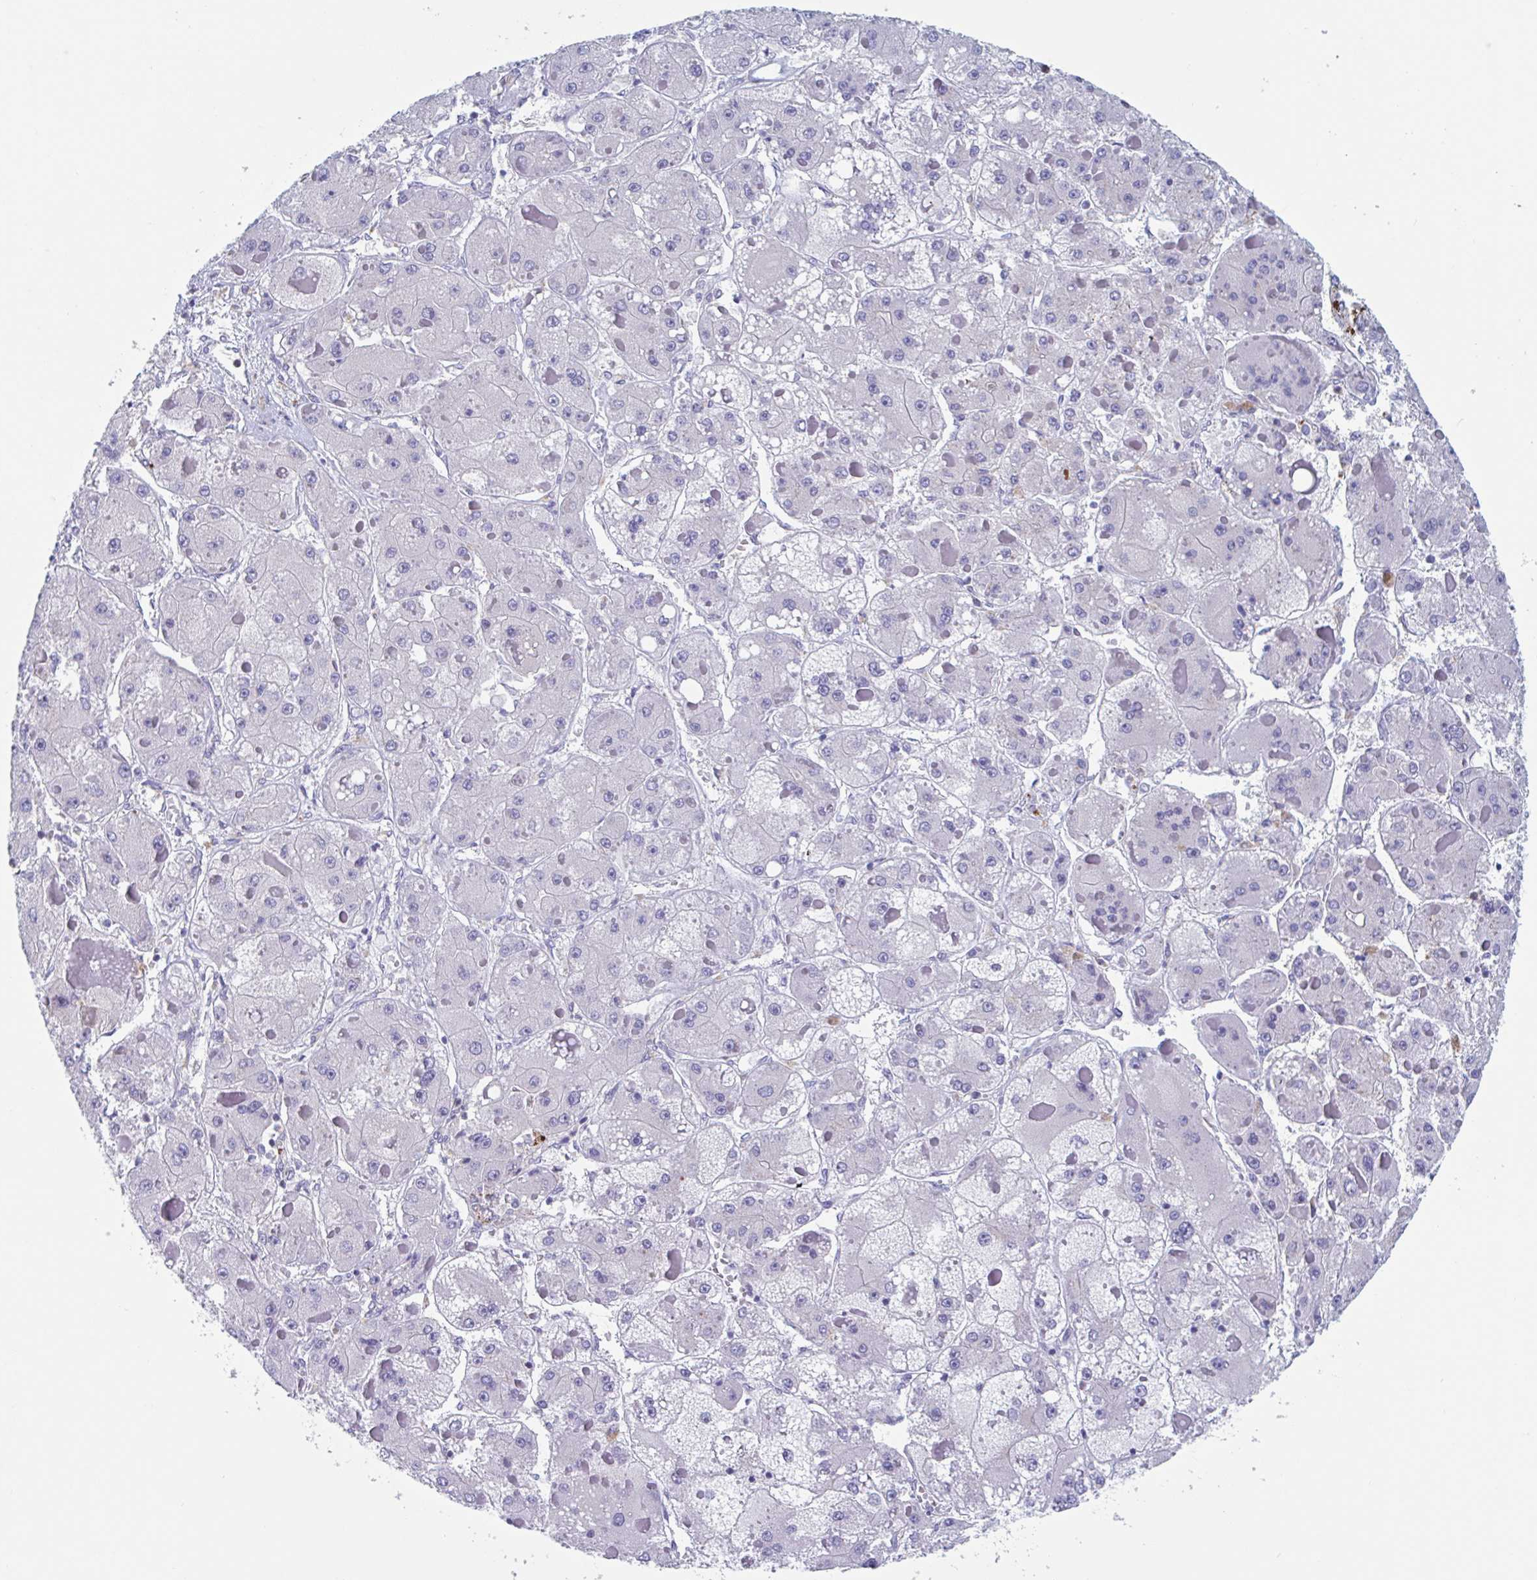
{"staining": {"intensity": "negative", "quantity": "none", "location": "none"}, "tissue": "liver cancer", "cell_type": "Tumor cells", "image_type": "cancer", "snomed": [{"axis": "morphology", "description": "Carcinoma, Hepatocellular, NOS"}, {"axis": "topography", "description": "Liver"}], "caption": "Tumor cells show no significant protein staining in hepatocellular carcinoma (liver).", "gene": "ZNHIT2", "patient": {"sex": "female", "age": 73}}